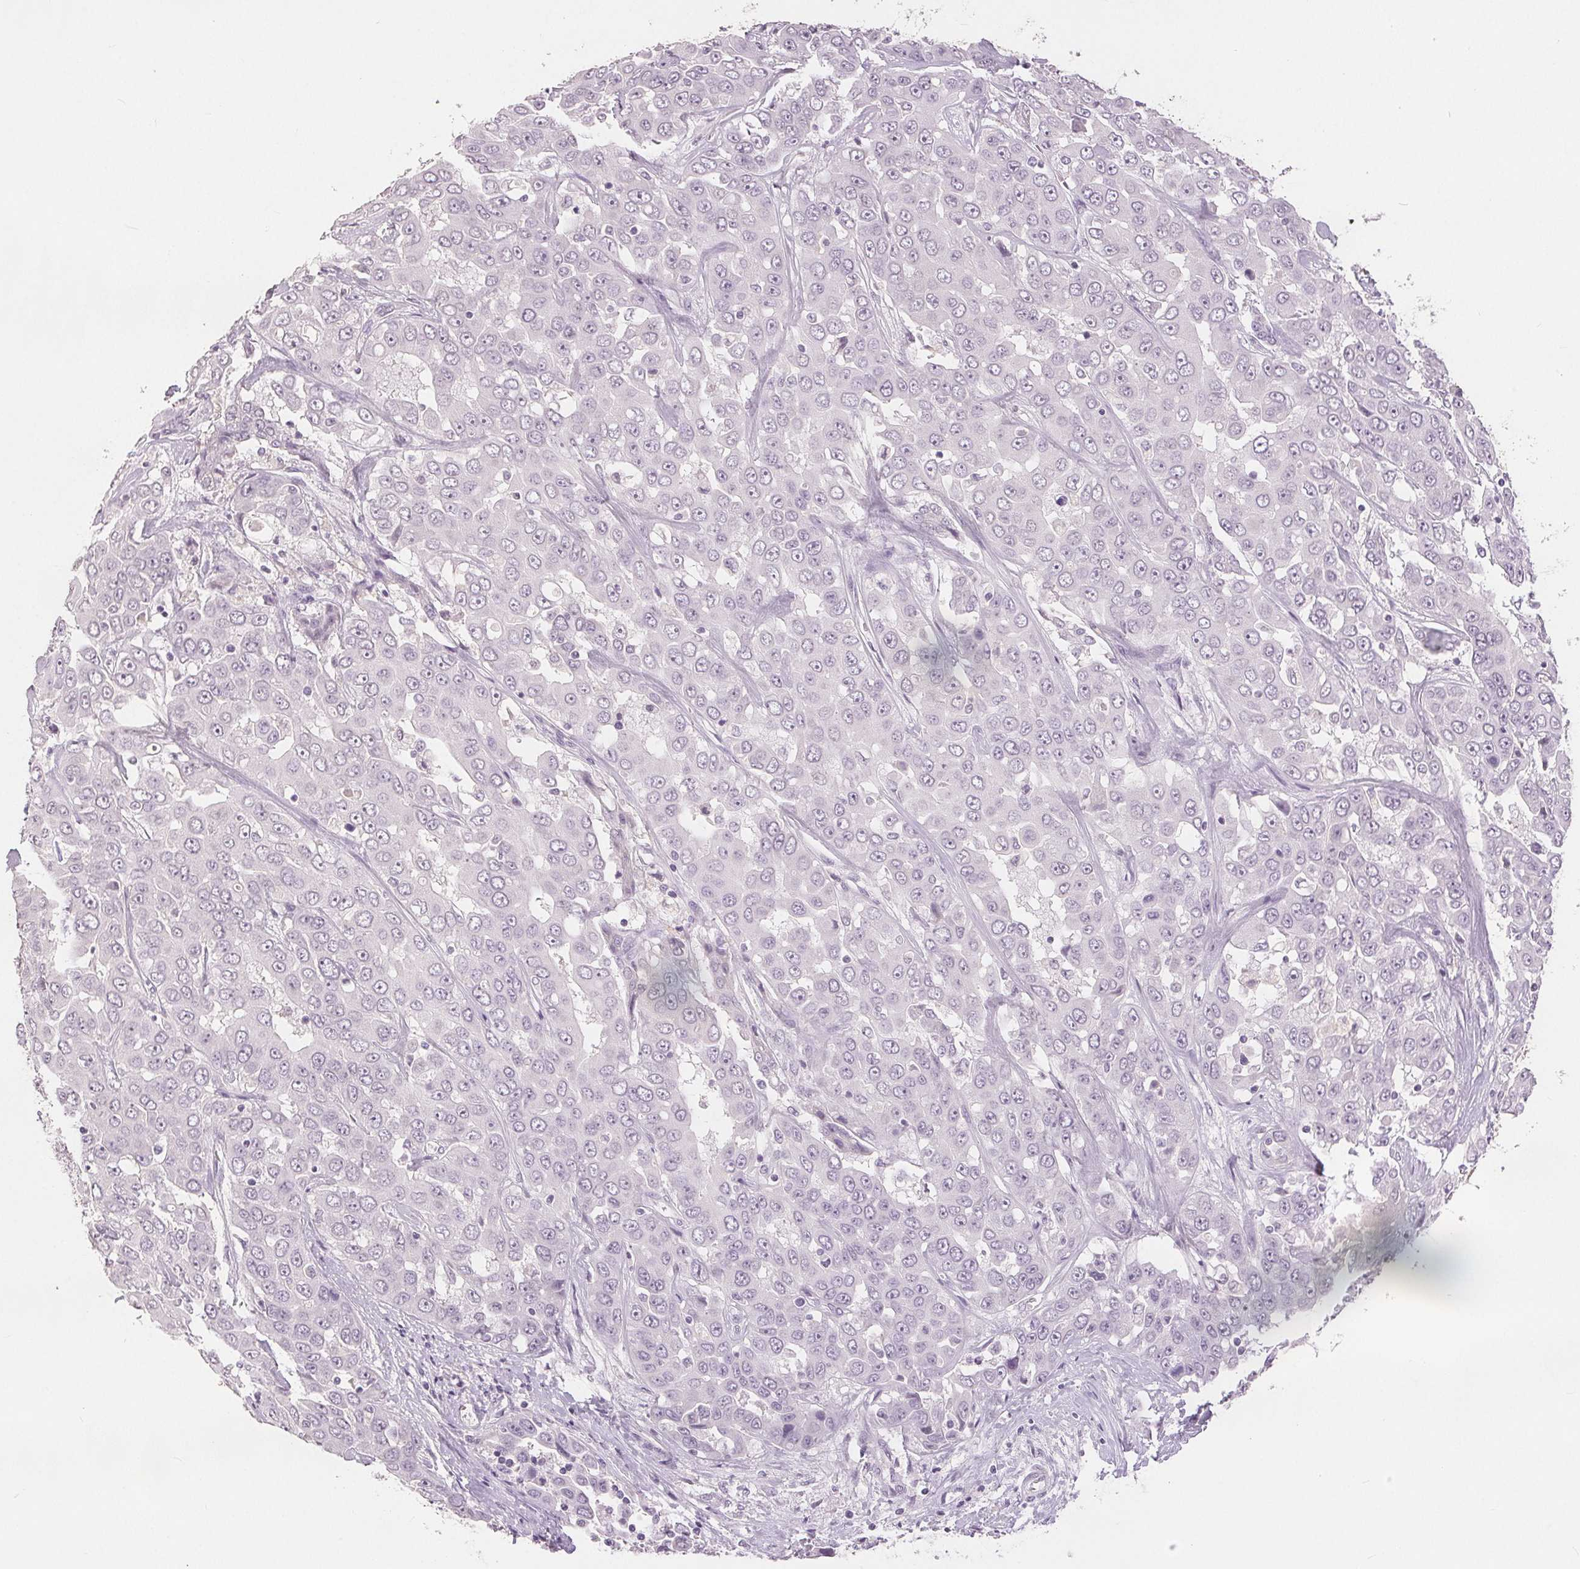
{"staining": {"intensity": "negative", "quantity": "none", "location": "none"}, "tissue": "liver cancer", "cell_type": "Tumor cells", "image_type": "cancer", "snomed": [{"axis": "morphology", "description": "Cholangiocarcinoma"}, {"axis": "topography", "description": "Liver"}], "caption": "Immunohistochemical staining of liver cholangiocarcinoma demonstrates no significant positivity in tumor cells.", "gene": "SLC27A5", "patient": {"sex": "female", "age": 52}}